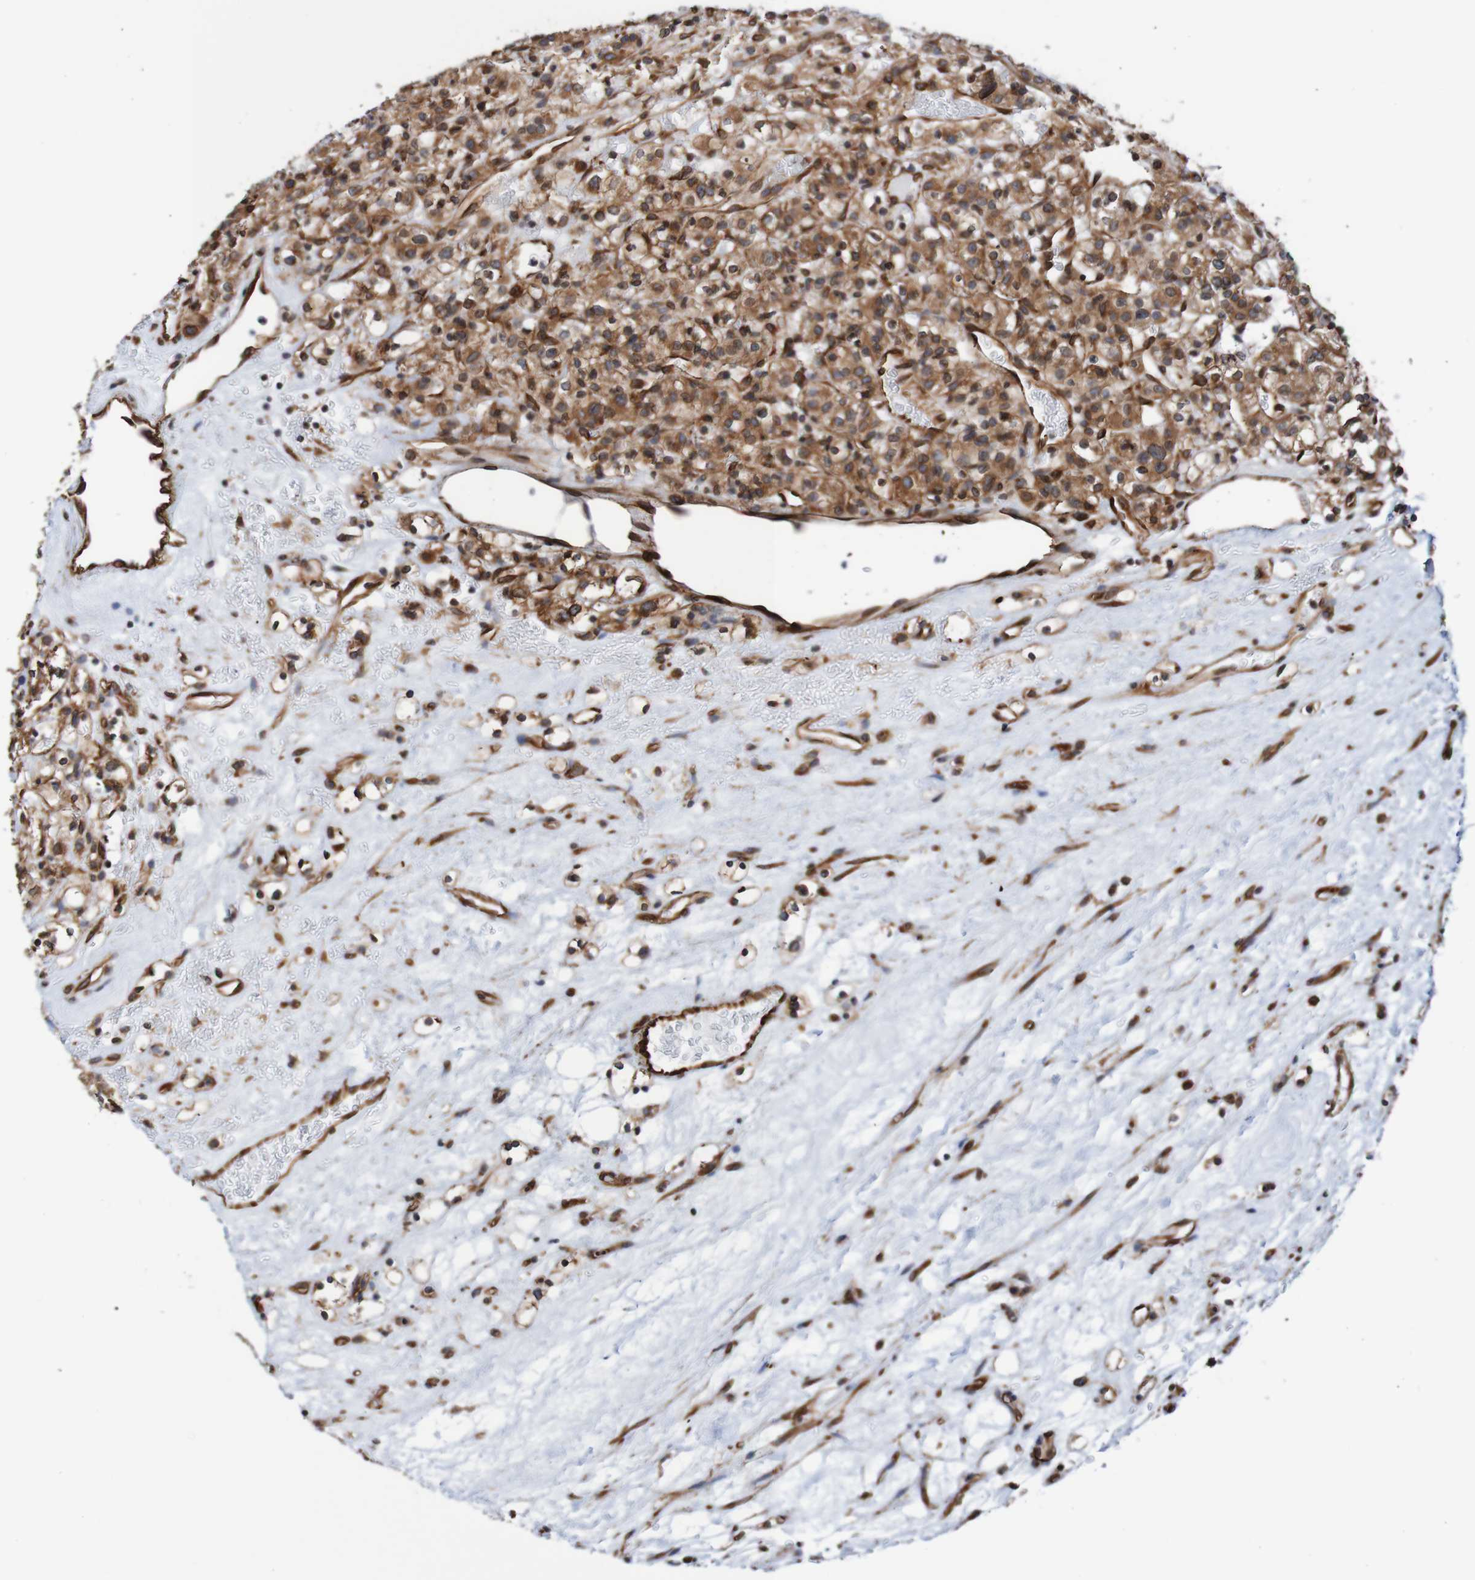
{"staining": {"intensity": "moderate", "quantity": ">75%", "location": "cytoplasmic/membranous,nuclear"}, "tissue": "renal cancer", "cell_type": "Tumor cells", "image_type": "cancer", "snomed": [{"axis": "morphology", "description": "Normal tissue, NOS"}, {"axis": "morphology", "description": "Adenocarcinoma, NOS"}, {"axis": "topography", "description": "Kidney"}], "caption": "The photomicrograph reveals a brown stain indicating the presence of a protein in the cytoplasmic/membranous and nuclear of tumor cells in renal cancer. (Brightfield microscopy of DAB IHC at high magnification).", "gene": "TMEM109", "patient": {"sex": "female", "age": 72}}